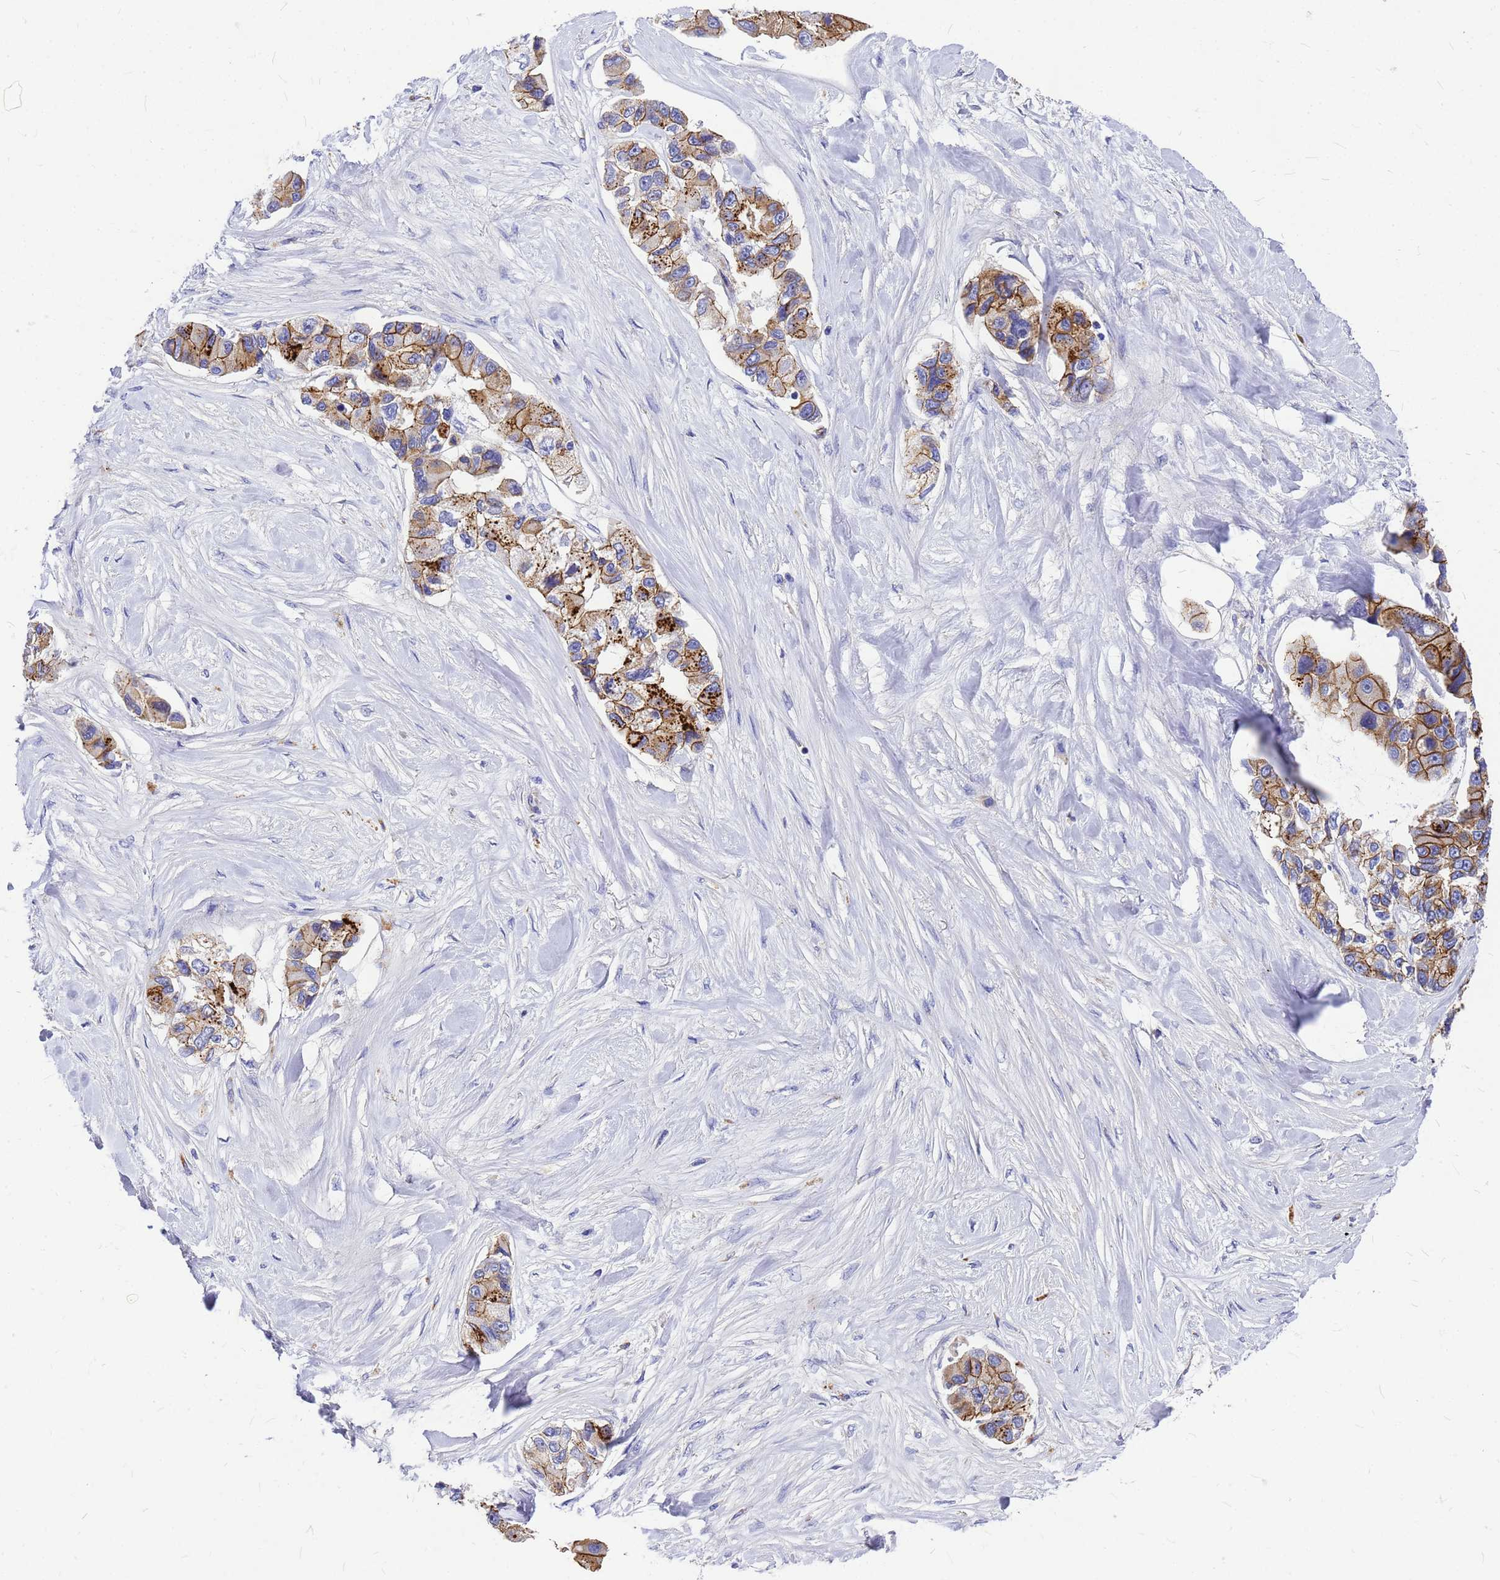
{"staining": {"intensity": "moderate", "quantity": ">75%", "location": "cytoplasmic/membranous"}, "tissue": "lung cancer", "cell_type": "Tumor cells", "image_type": "cancer", "snomed": [{"axis": "morphology", "description": "Adenocarcinoma, NOS"}, {"axis": "topography", "description": "Lung"}], "caption": "DAB (3,3'-diaminobenzidine) immunohistochemical staining of adenocarcinoma (lung) reveals moderate cytoplasmic/membranous protein expression in about >75% of tumor cells. (brown staining indicates protein expression, while blue staining denotes nuclei).", "gene": "FBXW5", "patient": {"sex": "female", "age": 54}}